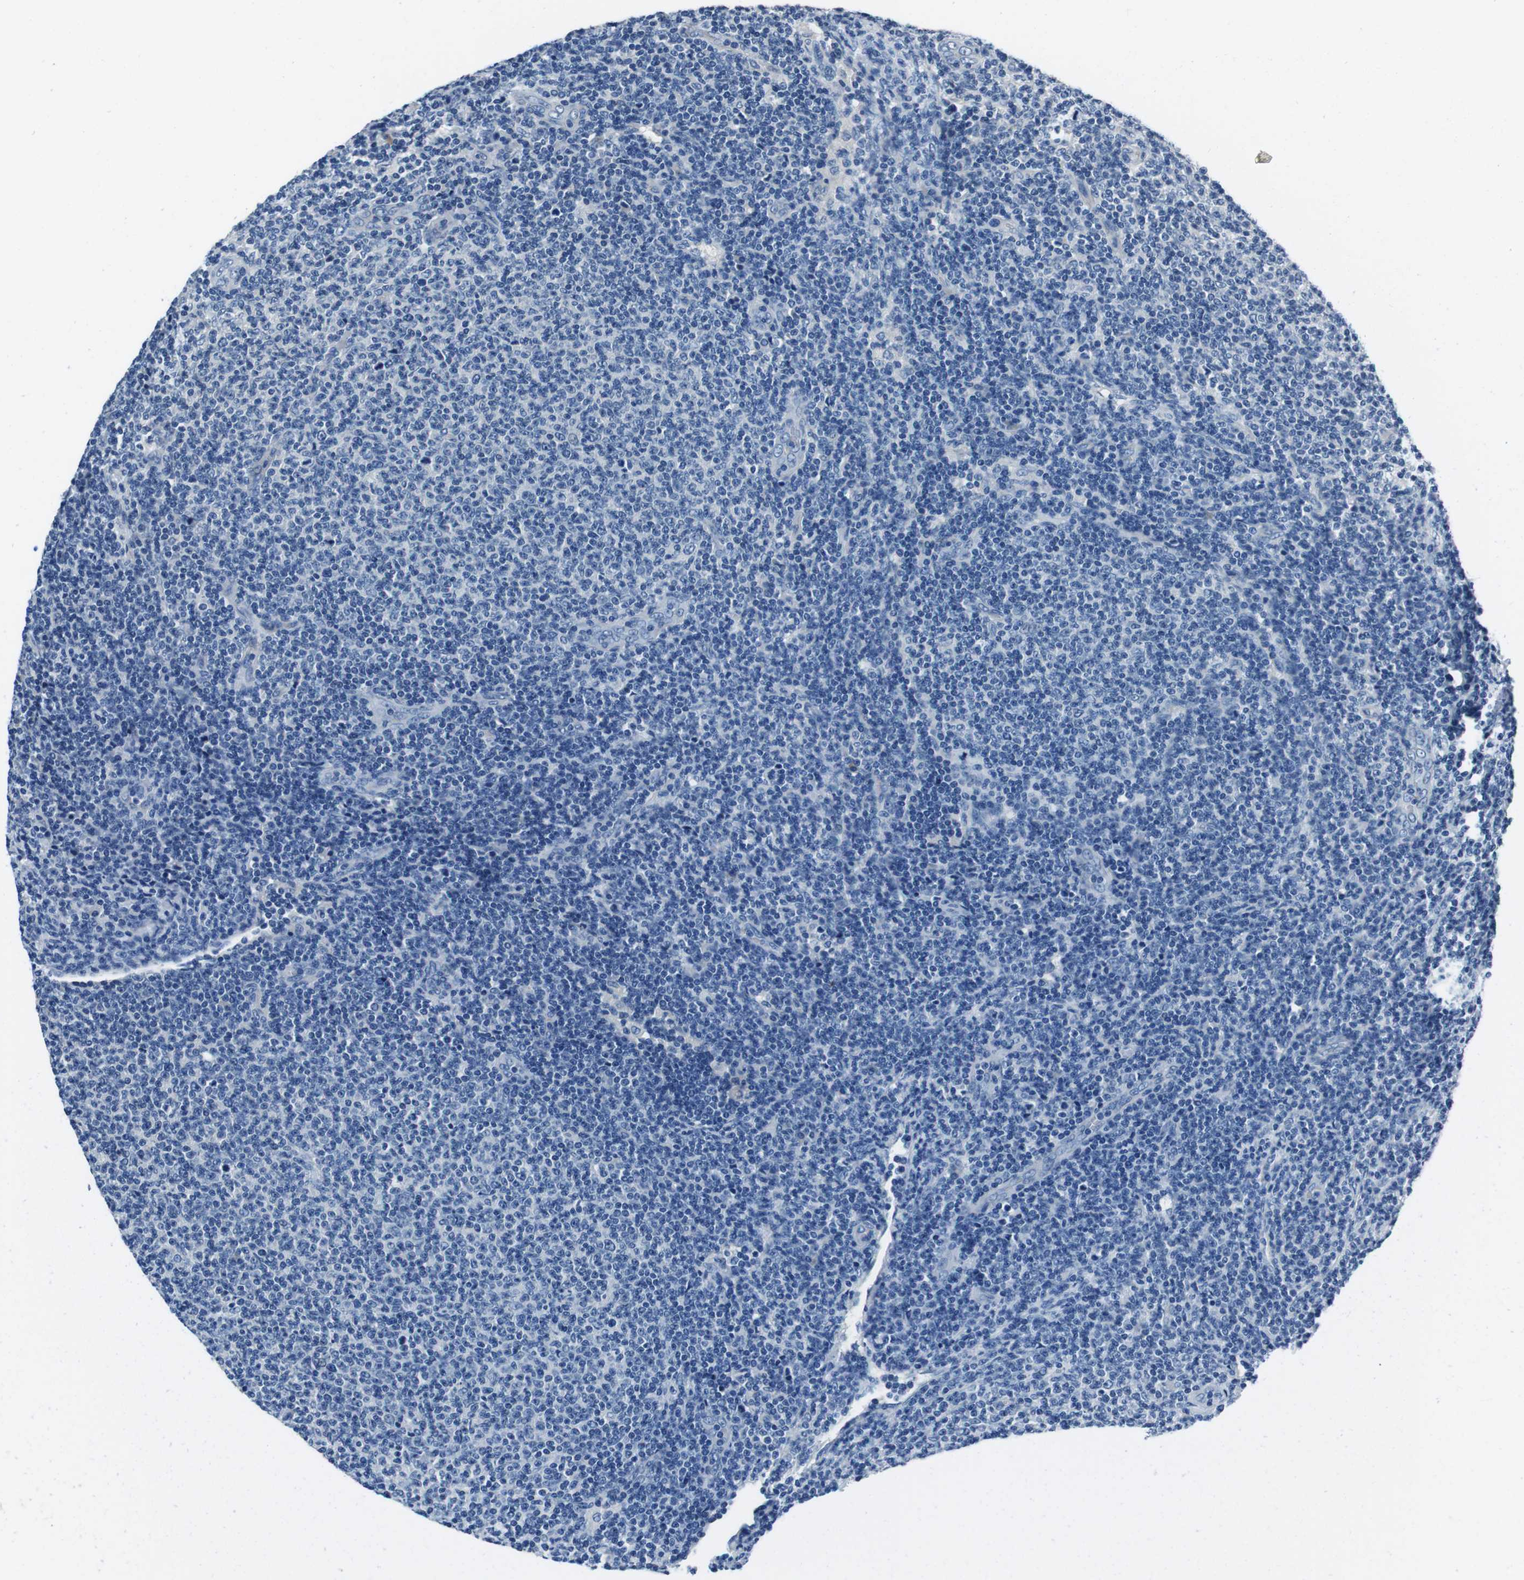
{"staining": {"intensity": "negative", "quantity": "none", "location": "none"}, "tissue": "lymphoma", "cell_type": "Tumor cells", "image_type": "cancer", "snomed": [{"axis": "morphology", "description": "Malignant lymphoma, non-Hodgkin's type, Low grade"}, {"axis": "topography", "description": "Lymph node"}], "caption": "Immunohistochemistry of lymphoma reveals no expression in tumor cells.", "gene": "CASQ1", "patient": {"sex": "male", "age": 66}}